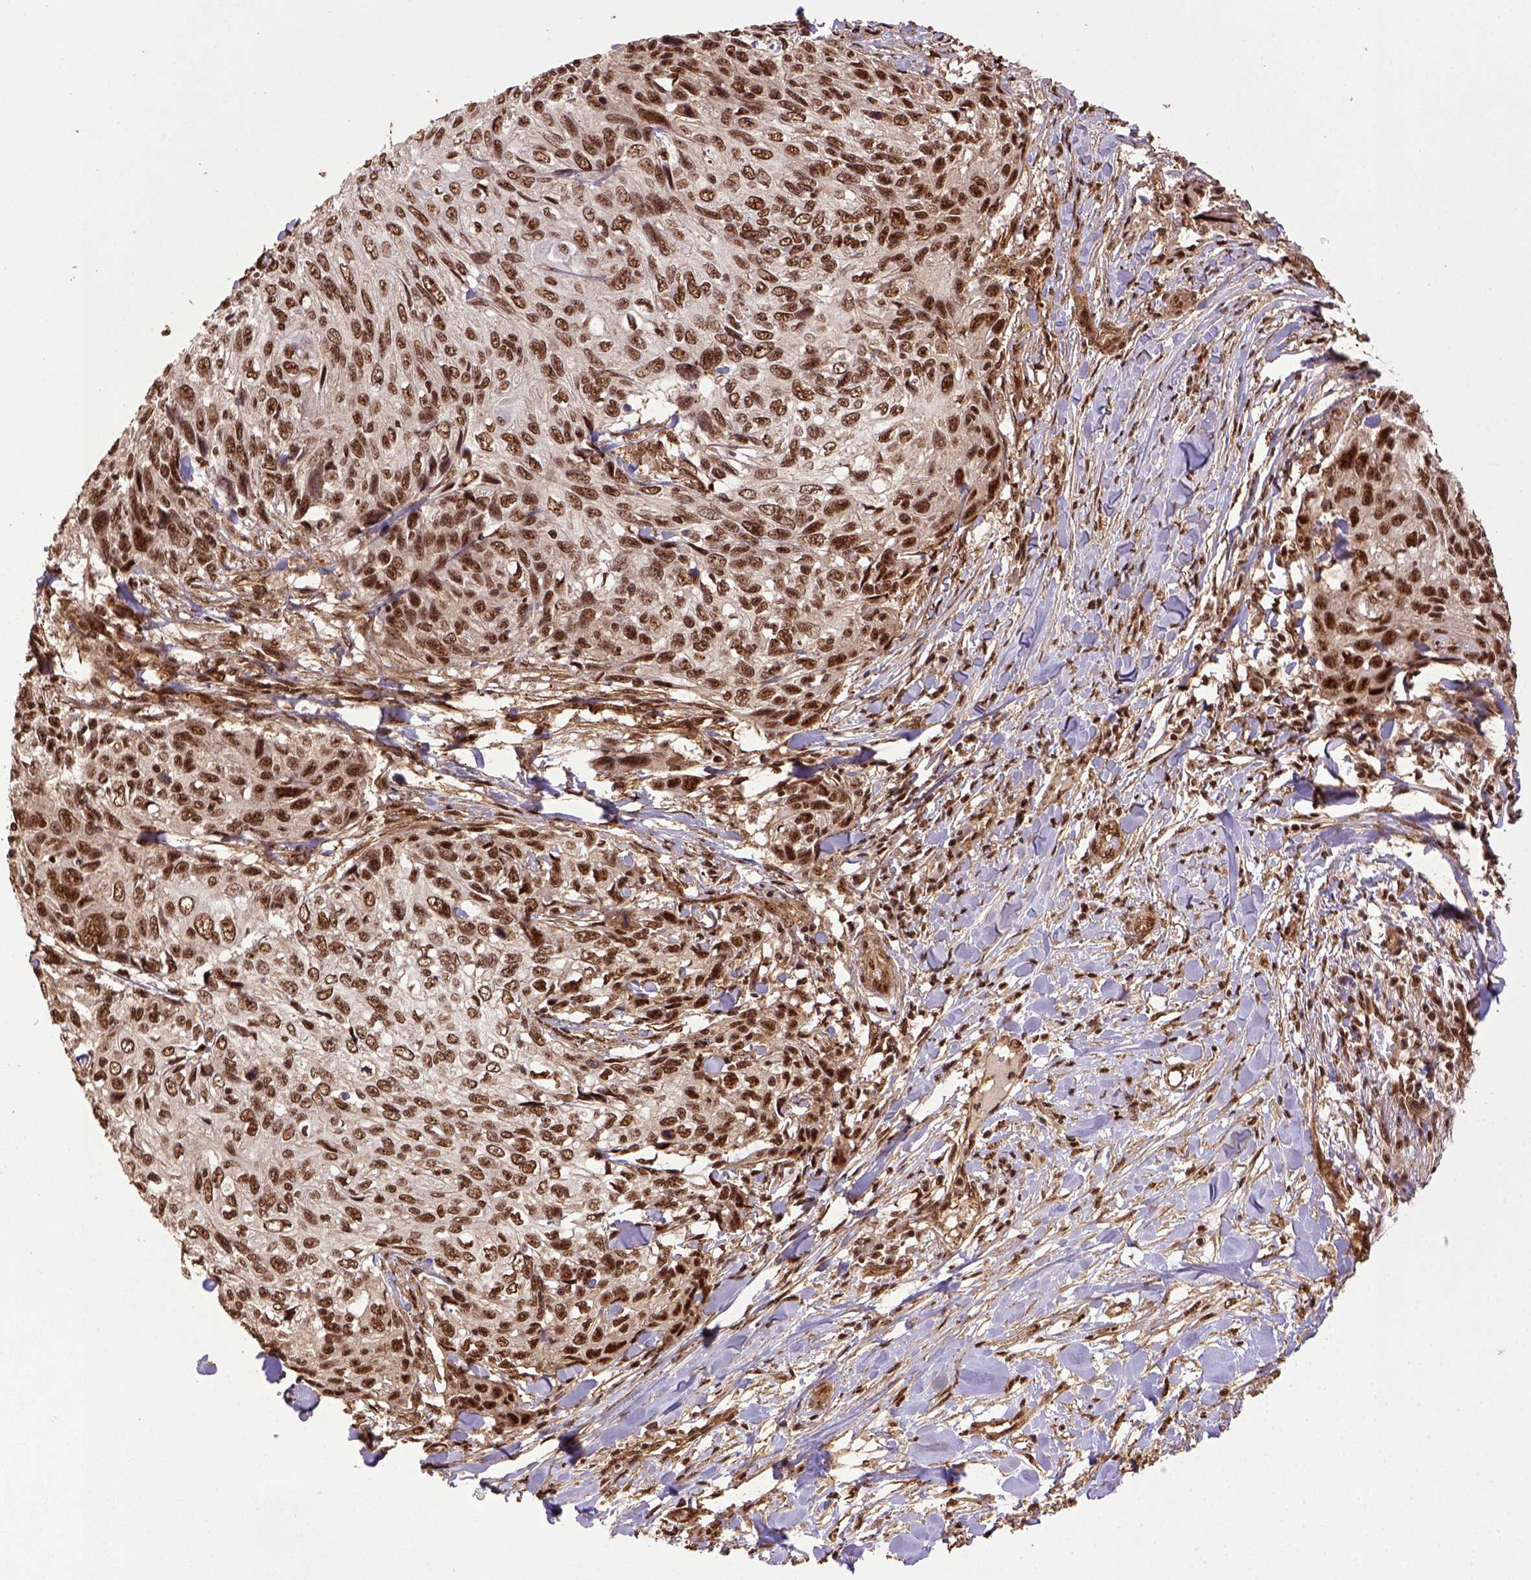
{"staining": {"intensity": "moderate", "quantity": ">75%", "location": "nuclear"}, "tissue": "skin cancer", "cell_type": "Tumor cells", "image_type": "cancer", "snomed": [{"axis": "morphology", "description": "Squamous cell carcinoma, NOS"}, {"axis": "topography", "description": "Skin"}], "caption": "A brown stain shows moderate nuclear expression of a protein in skin cancer (squamous cell carcinoma) tumor cells.", "gene": "PPIG", "patient": {"sex": "male", "age": 92}}